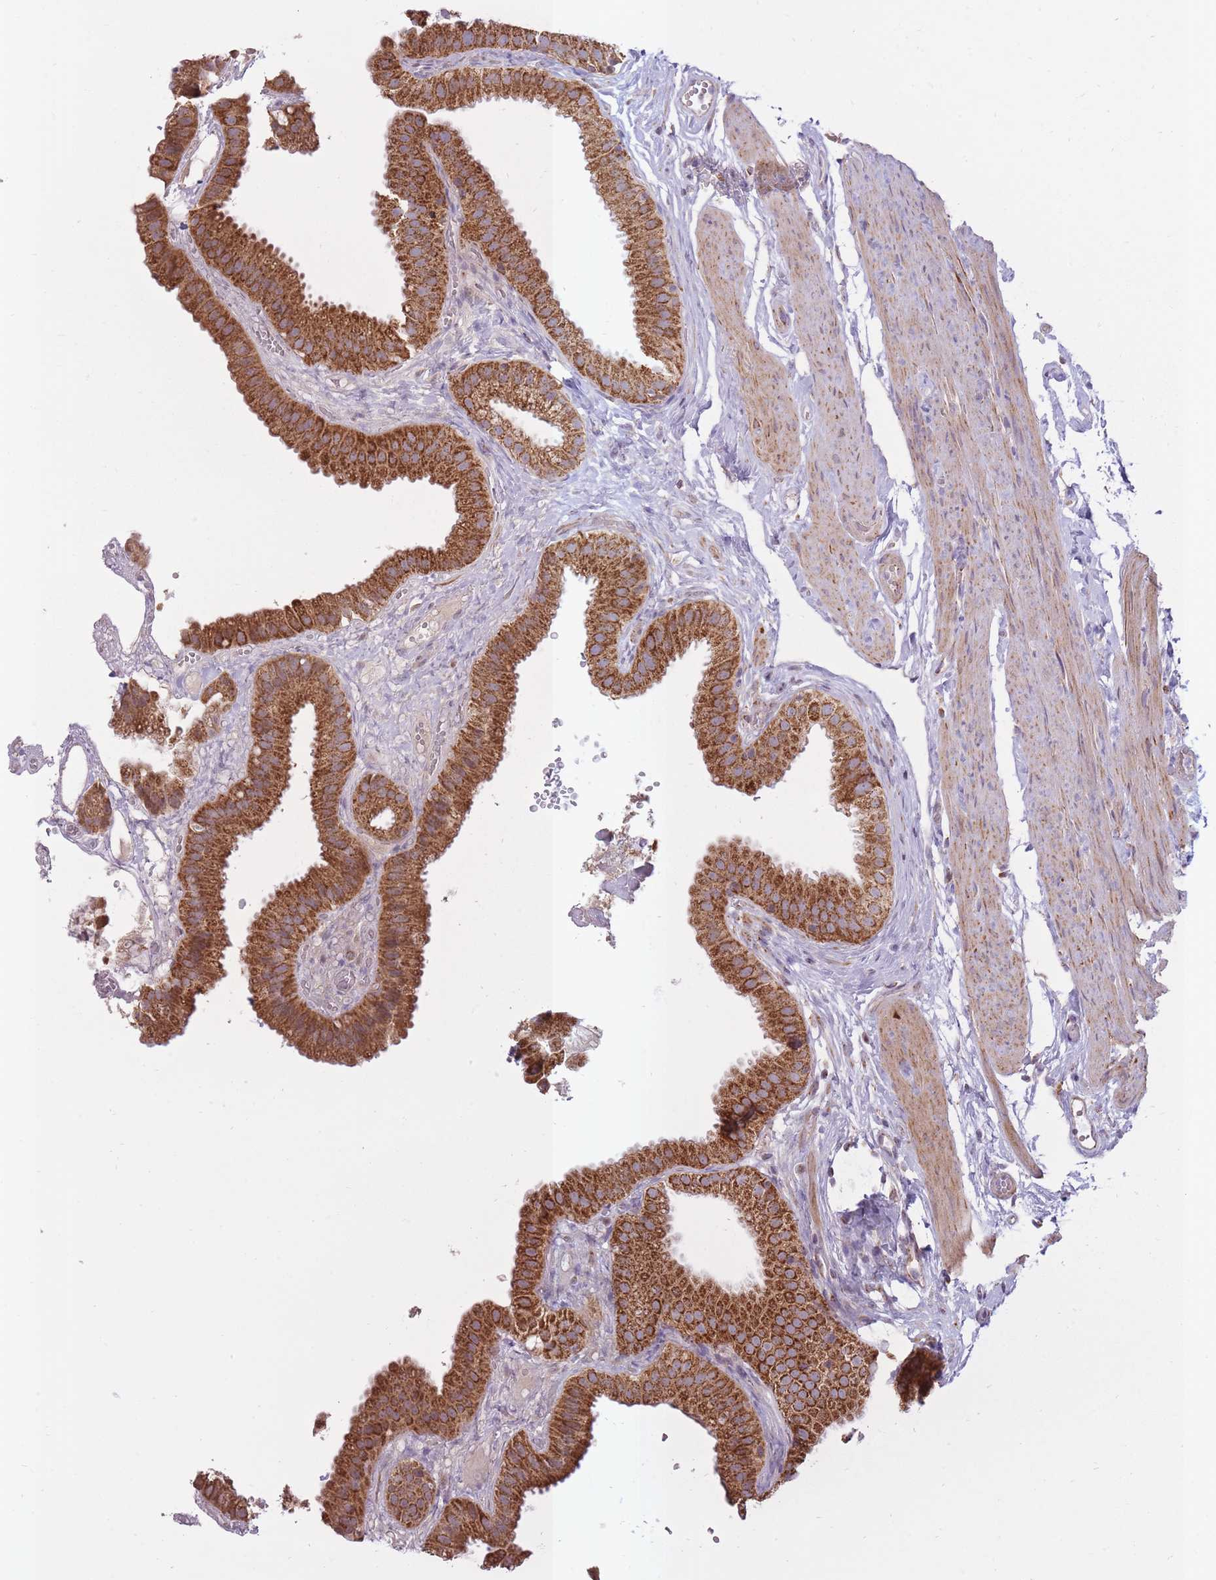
{"staining": {"intensity": "strong", "quantity": ">75%", "location": "cytoplasmic/membranous"}, "tissue": "gallbladder", "cell_type": "Glandular cells", "image_type": "normal", "snomed": [{"axis": "morphology", "description": "Normal tissue, NOS"}, {"axis": "topography", "description": "Gallbladder"}], "caption": "Glandular cells demonstrate high levels of strong cytoplasmic/membranous expression in approximately >75% of cells in normal human gallbladder.", "gene": "LIN7C", "patient": {"sex": "female", "age": 61}}